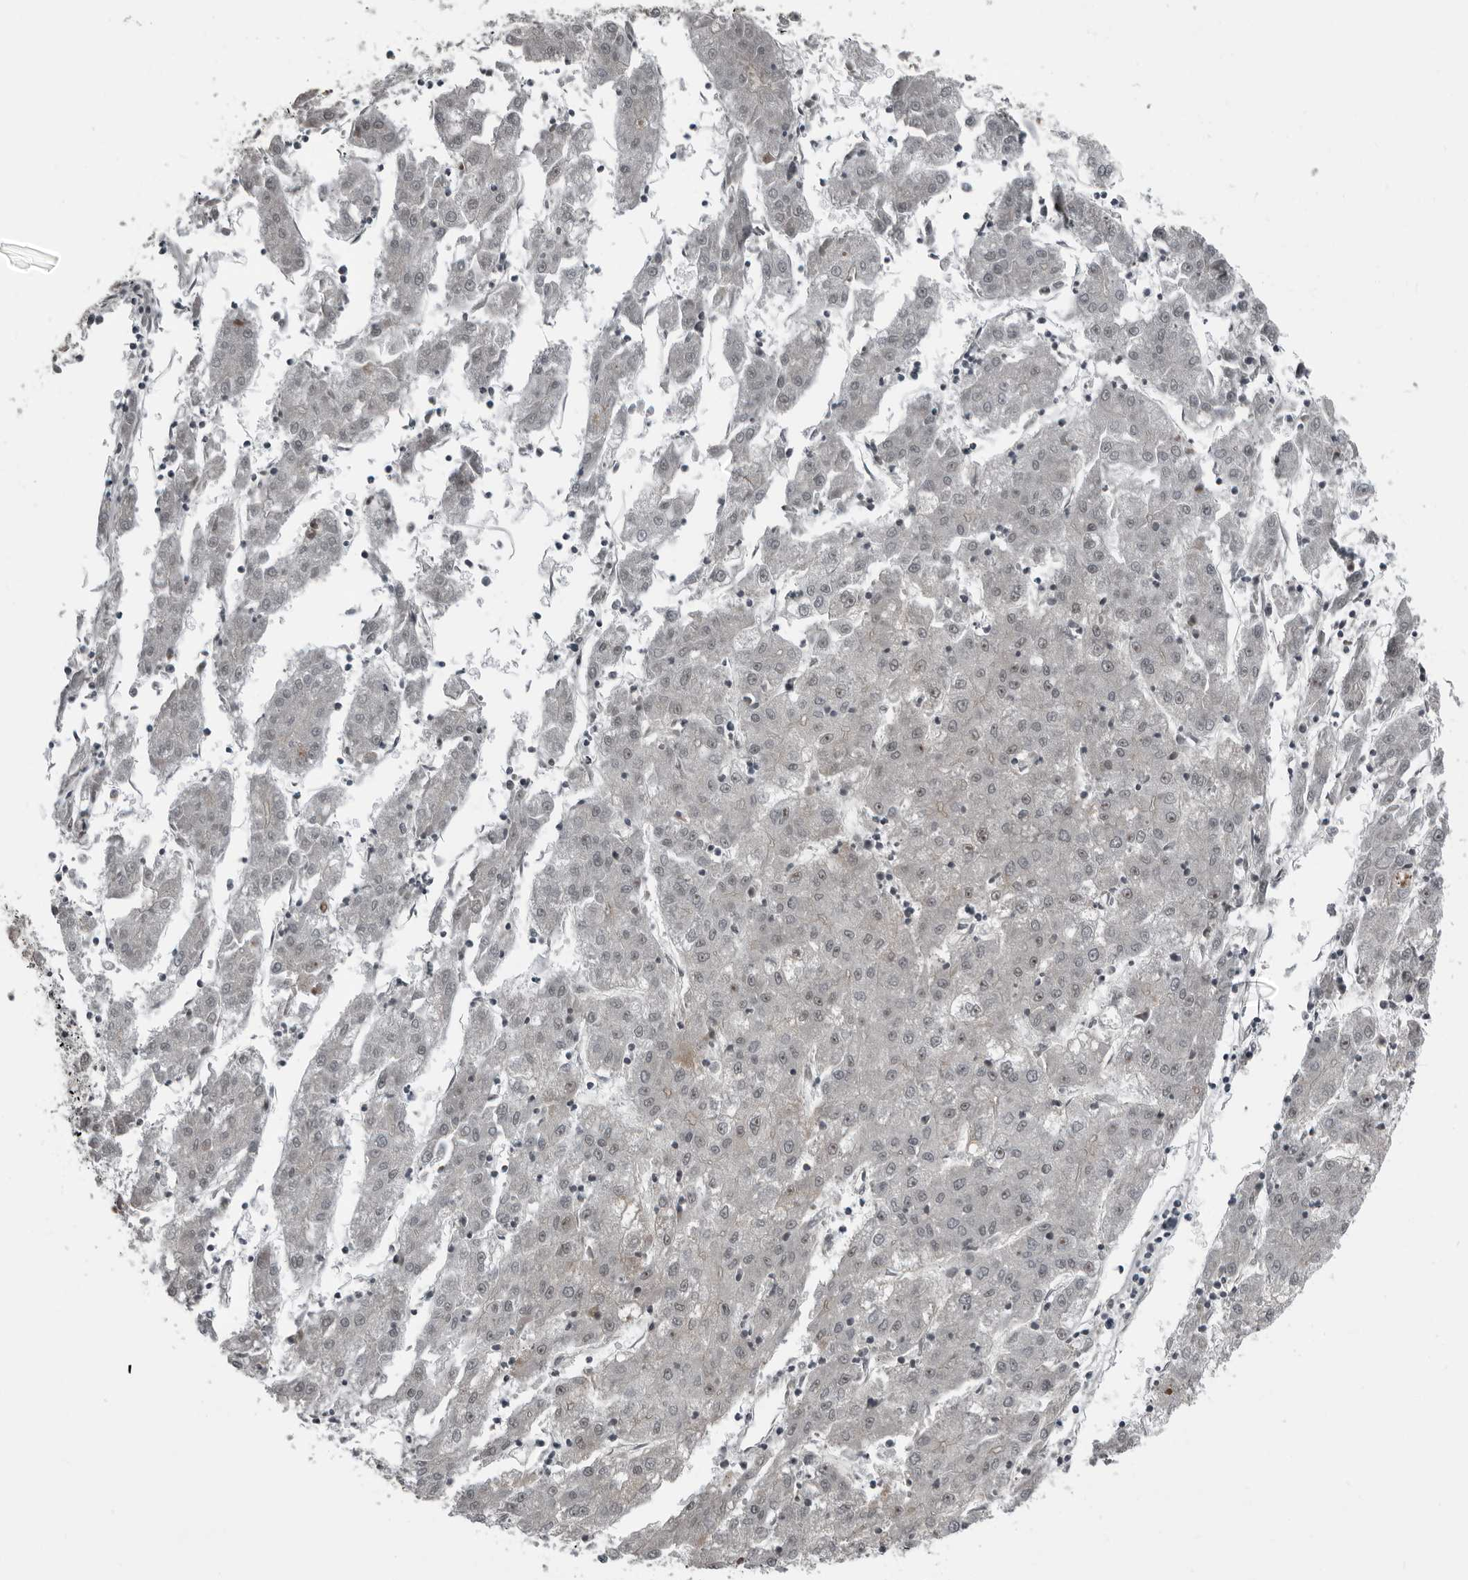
{"staining": {"intensity": "negative", "quantity": "none", "location": "none"}, "tissue": "liver cancer", "cell_type": "Tumor cells", "image_type": "cancer", "snomed": [{"axis": "morphology", "description": "Carcinoma, Hepatocellular, NOS"}, {"axis": "topography", "description": "Liver"}], "caption": "A photomicrograph of human liver cancer is negative for staining in tumor cells.", "gene": "FAM102B", "patient": {"sex": "male", "age": 72}}